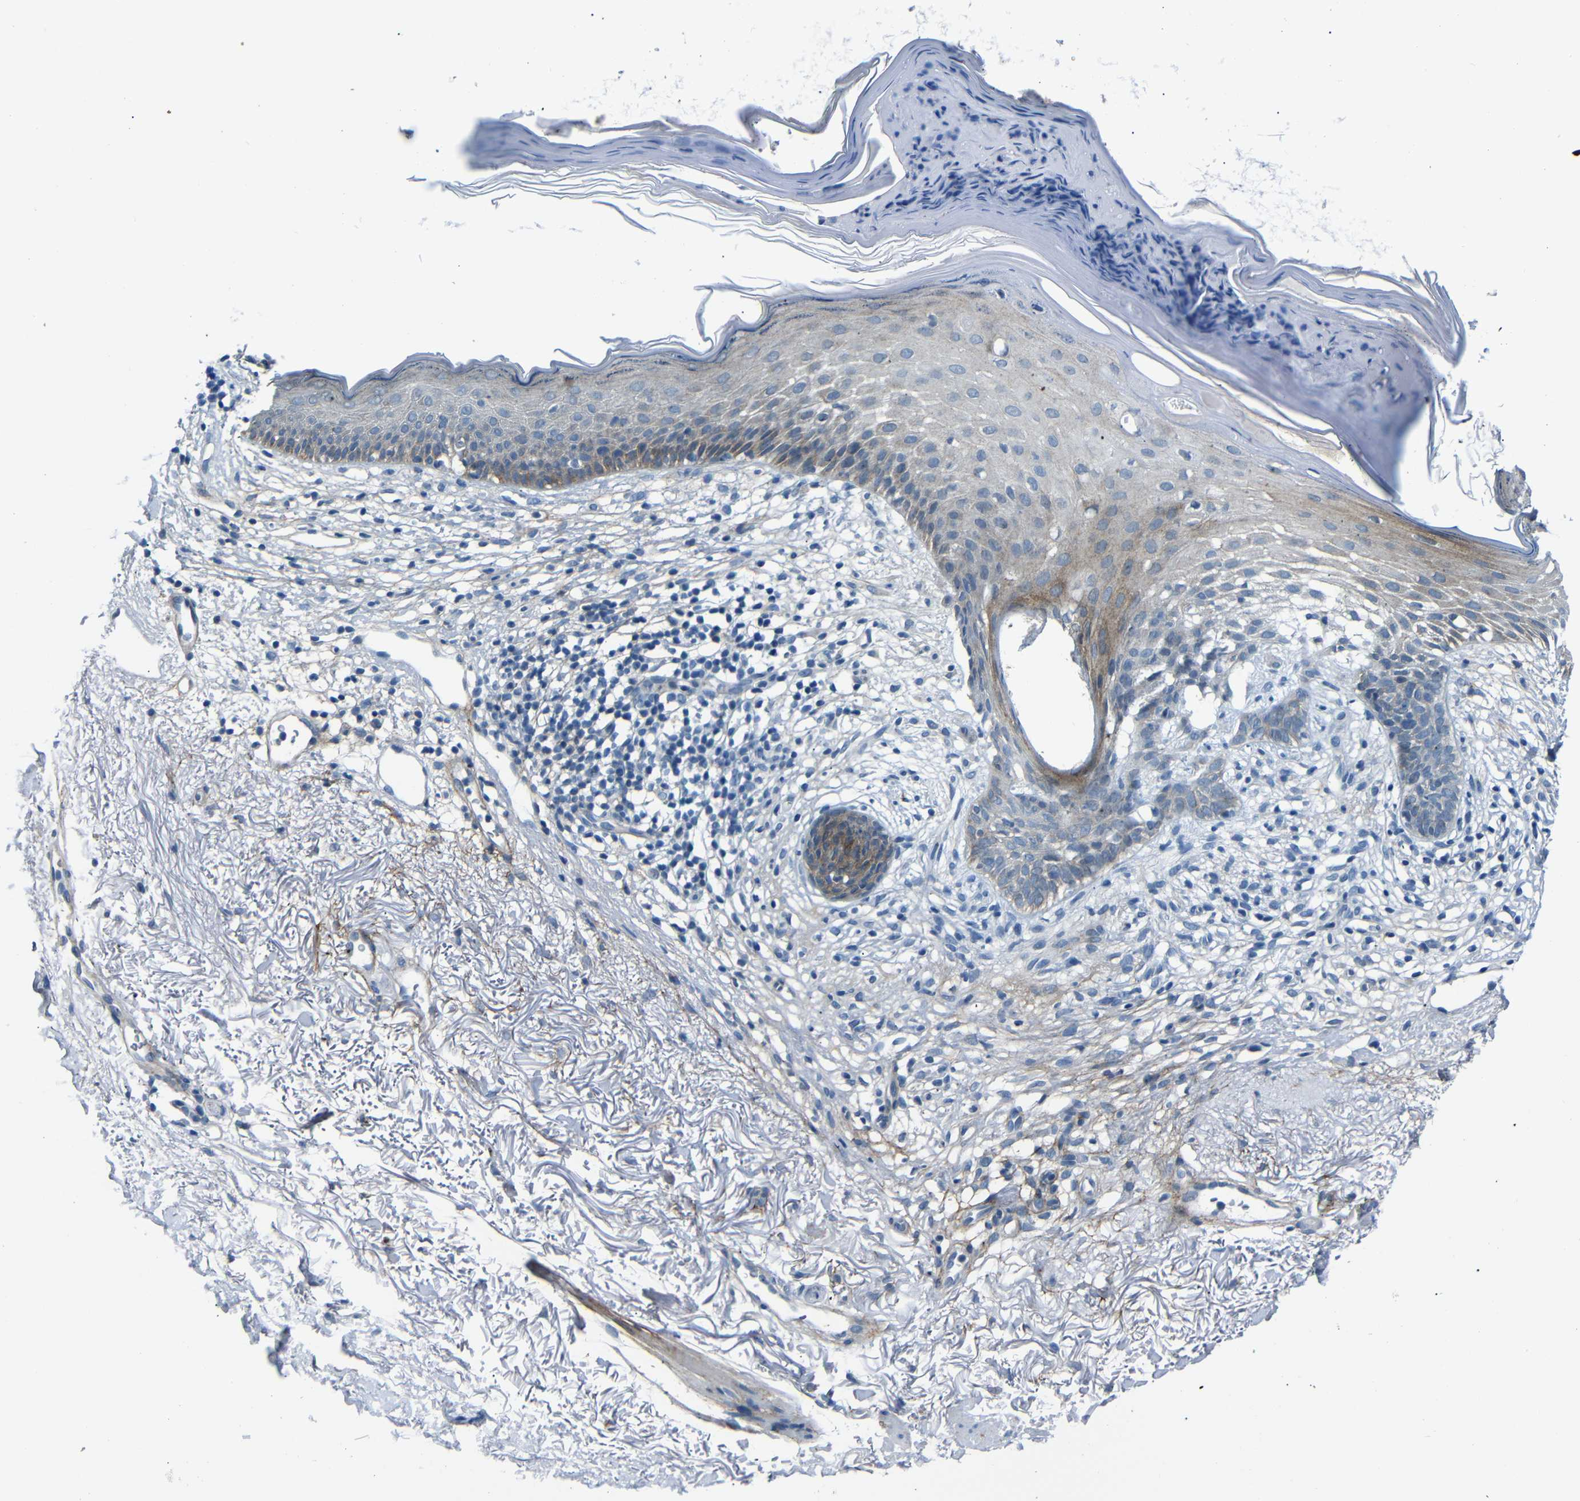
{"staining": {"intensity": "moderate", "quantity": "<25%", "location": "cytoplasmic/membranous"}, "tissue": "skin cancer", "cell_type": "Tumor cells", "image_type": "cancer", "snomed": [{"axis": "morphology", "description": "Basal cell carcinoma"}, {"axis": "topography", "description": "Skin"}], "caption": "Human skin cancer stained for a protein (brown) shows moderate cytoplasmic/membranous positive expression in about <25% of tumor cells.", "gene": "ANK3", "patient": {"sex": "female", "age": 70}}